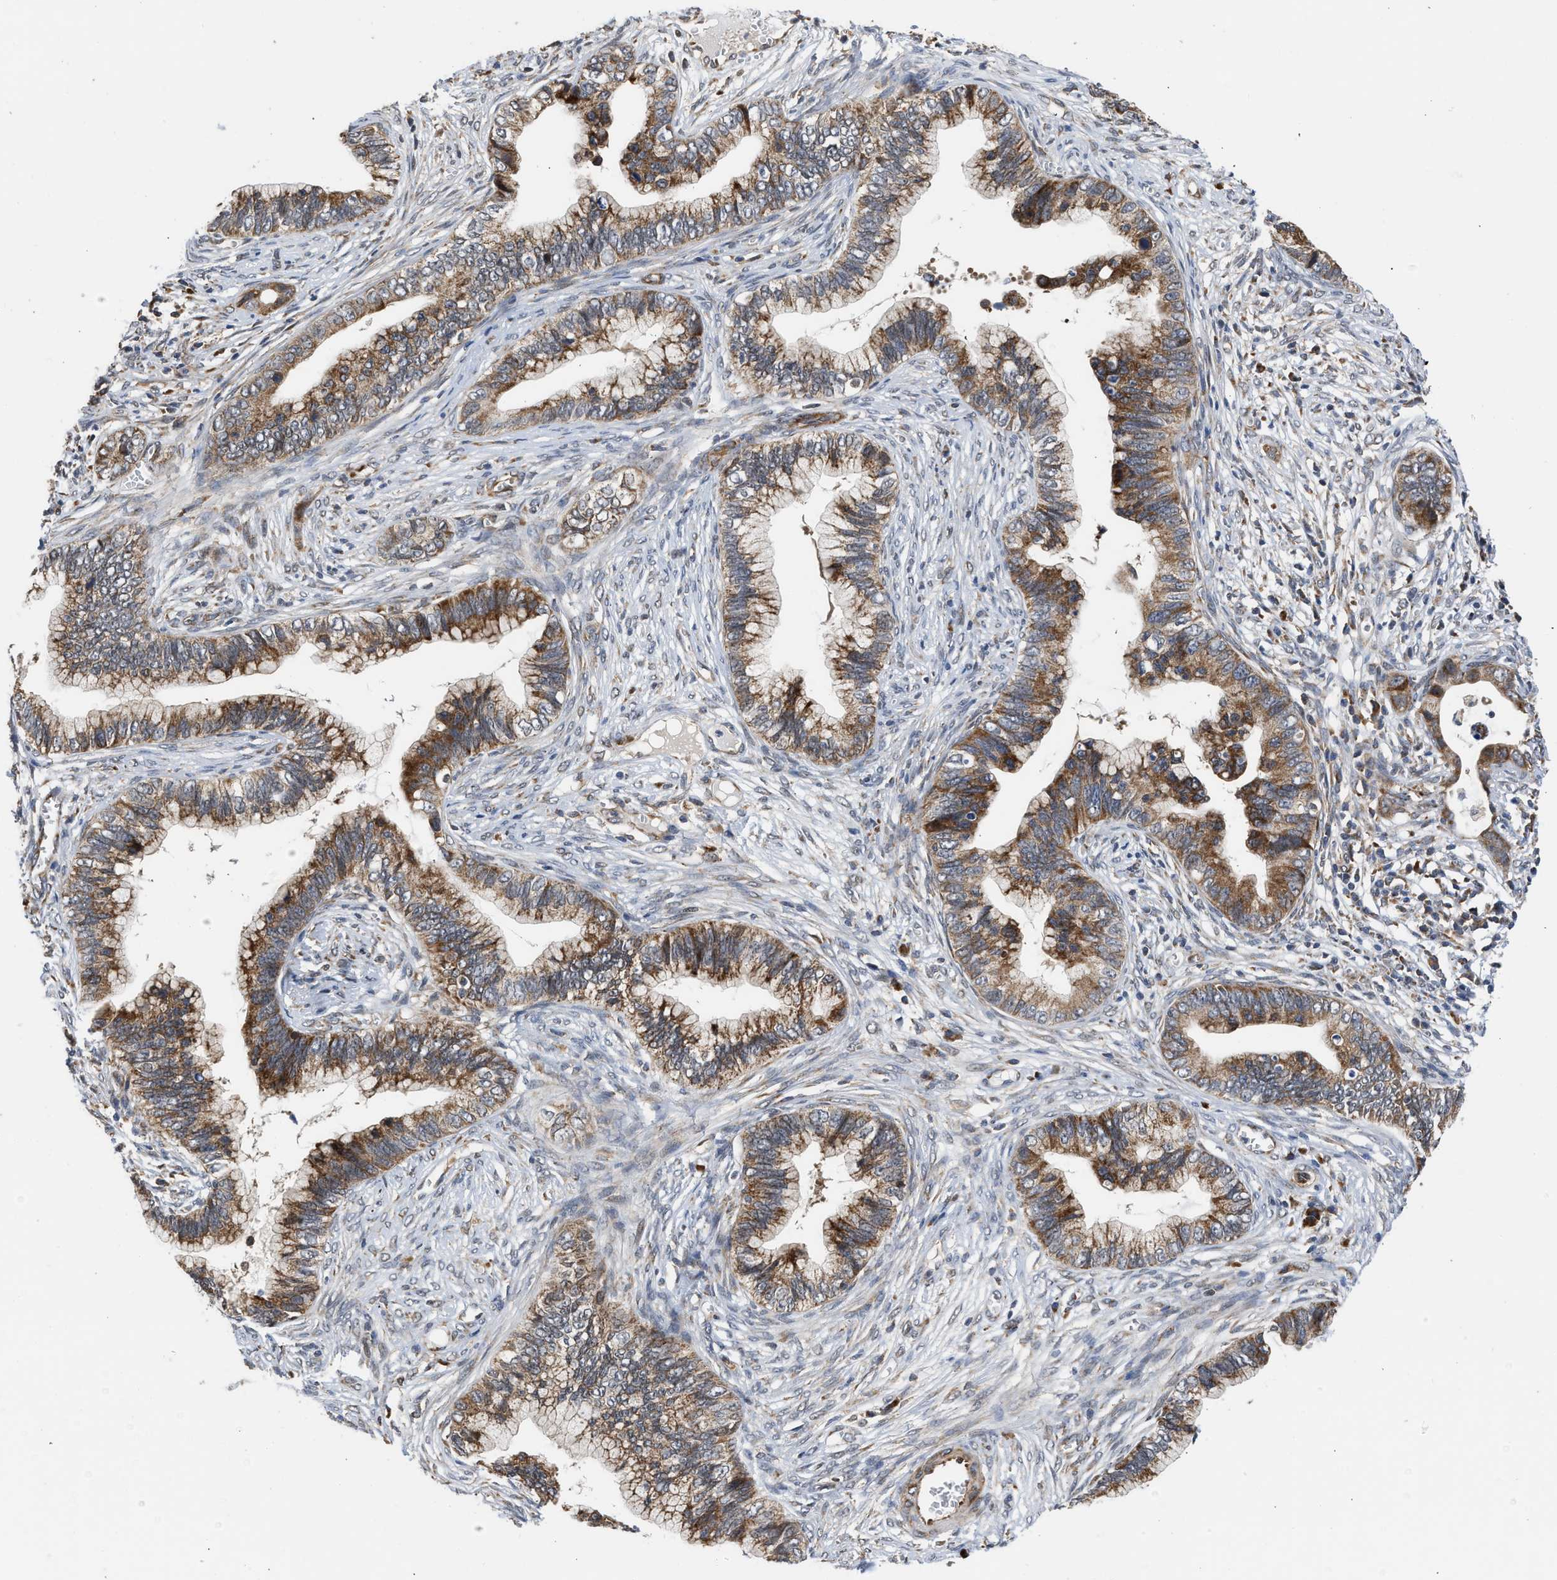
{"staining": {"intensity": "moderate", "quantity": ">75%", "location": "cytoplasmic/membranous"}, "tissue": "cervical cancer", "cell_type": "Tumor cells", "image_type": "cancer", "snomed": [{"axis": "morphology", "description": "Adenocarcinoma, NOS"}, {"axis": "topography", "description": "Cervix"}], "caption": "A photomicrograph of human adenocarcinoma (cervical) stained for a protein shows moderate cytoplasmic/membranous brown staining in tumor cells. (Brightfield microscopy of DAB IHC at high magnification).", "gene": "POLG2", "patient": {"sex": "female", "age": 44}}